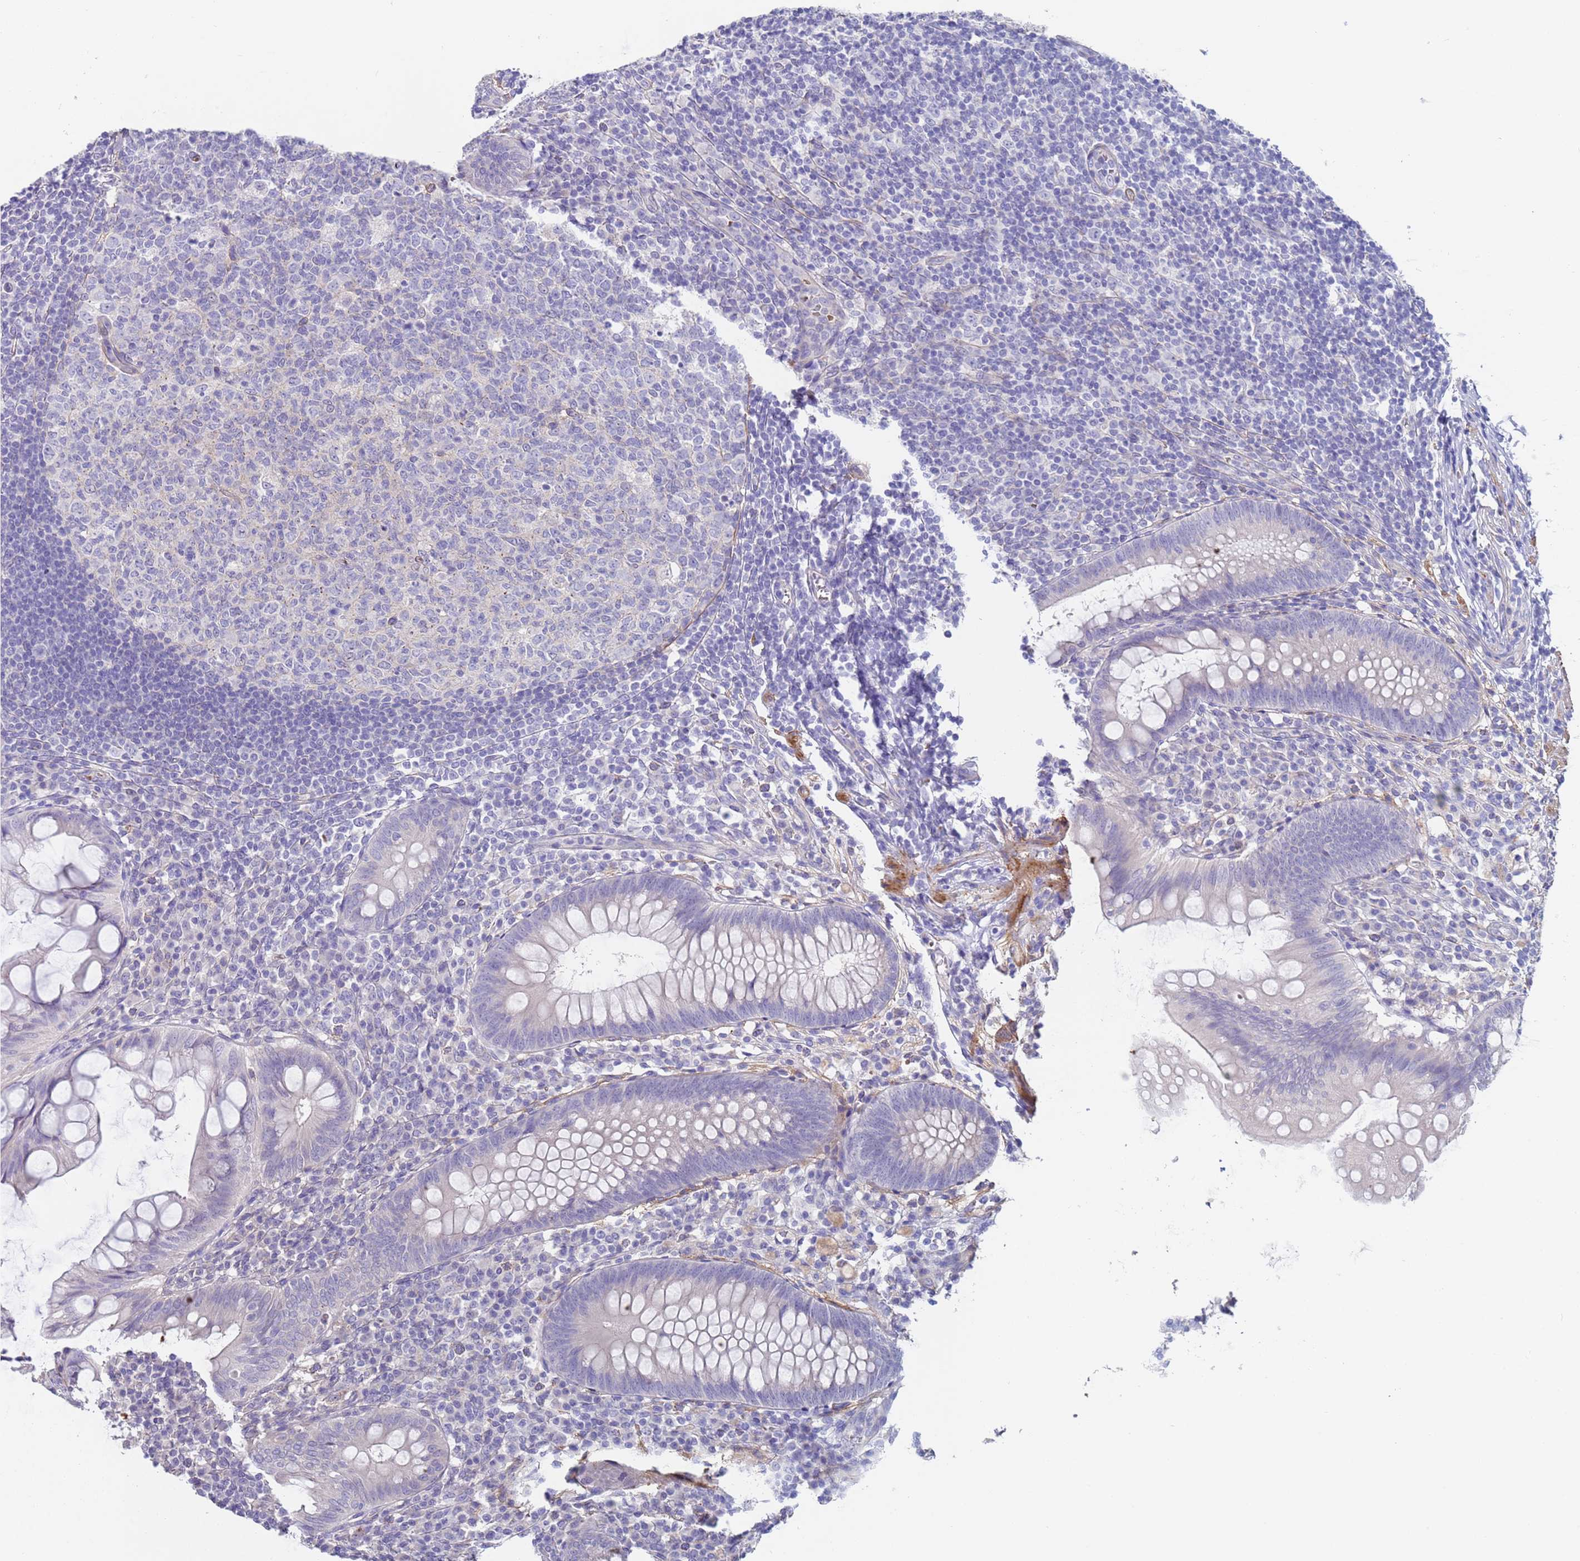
{"staining": {"intensity": "negative", "quantity": "none", "location": "none"}, "tissue": "appendix", "cell_type": "Glandular cells", "image_type": "normal", "snomed": [{"axis": "morphology", "description": "Normal tissue, NOS"}, {"axis": "topography", "description": "Appendix"}], "caption": "An IHC histopathology image of normal appendix is shown. There is no staining in glandular cells of appendix.", "gene": "KBTBD3", "patient": {"sex": "male", "age": 56}}